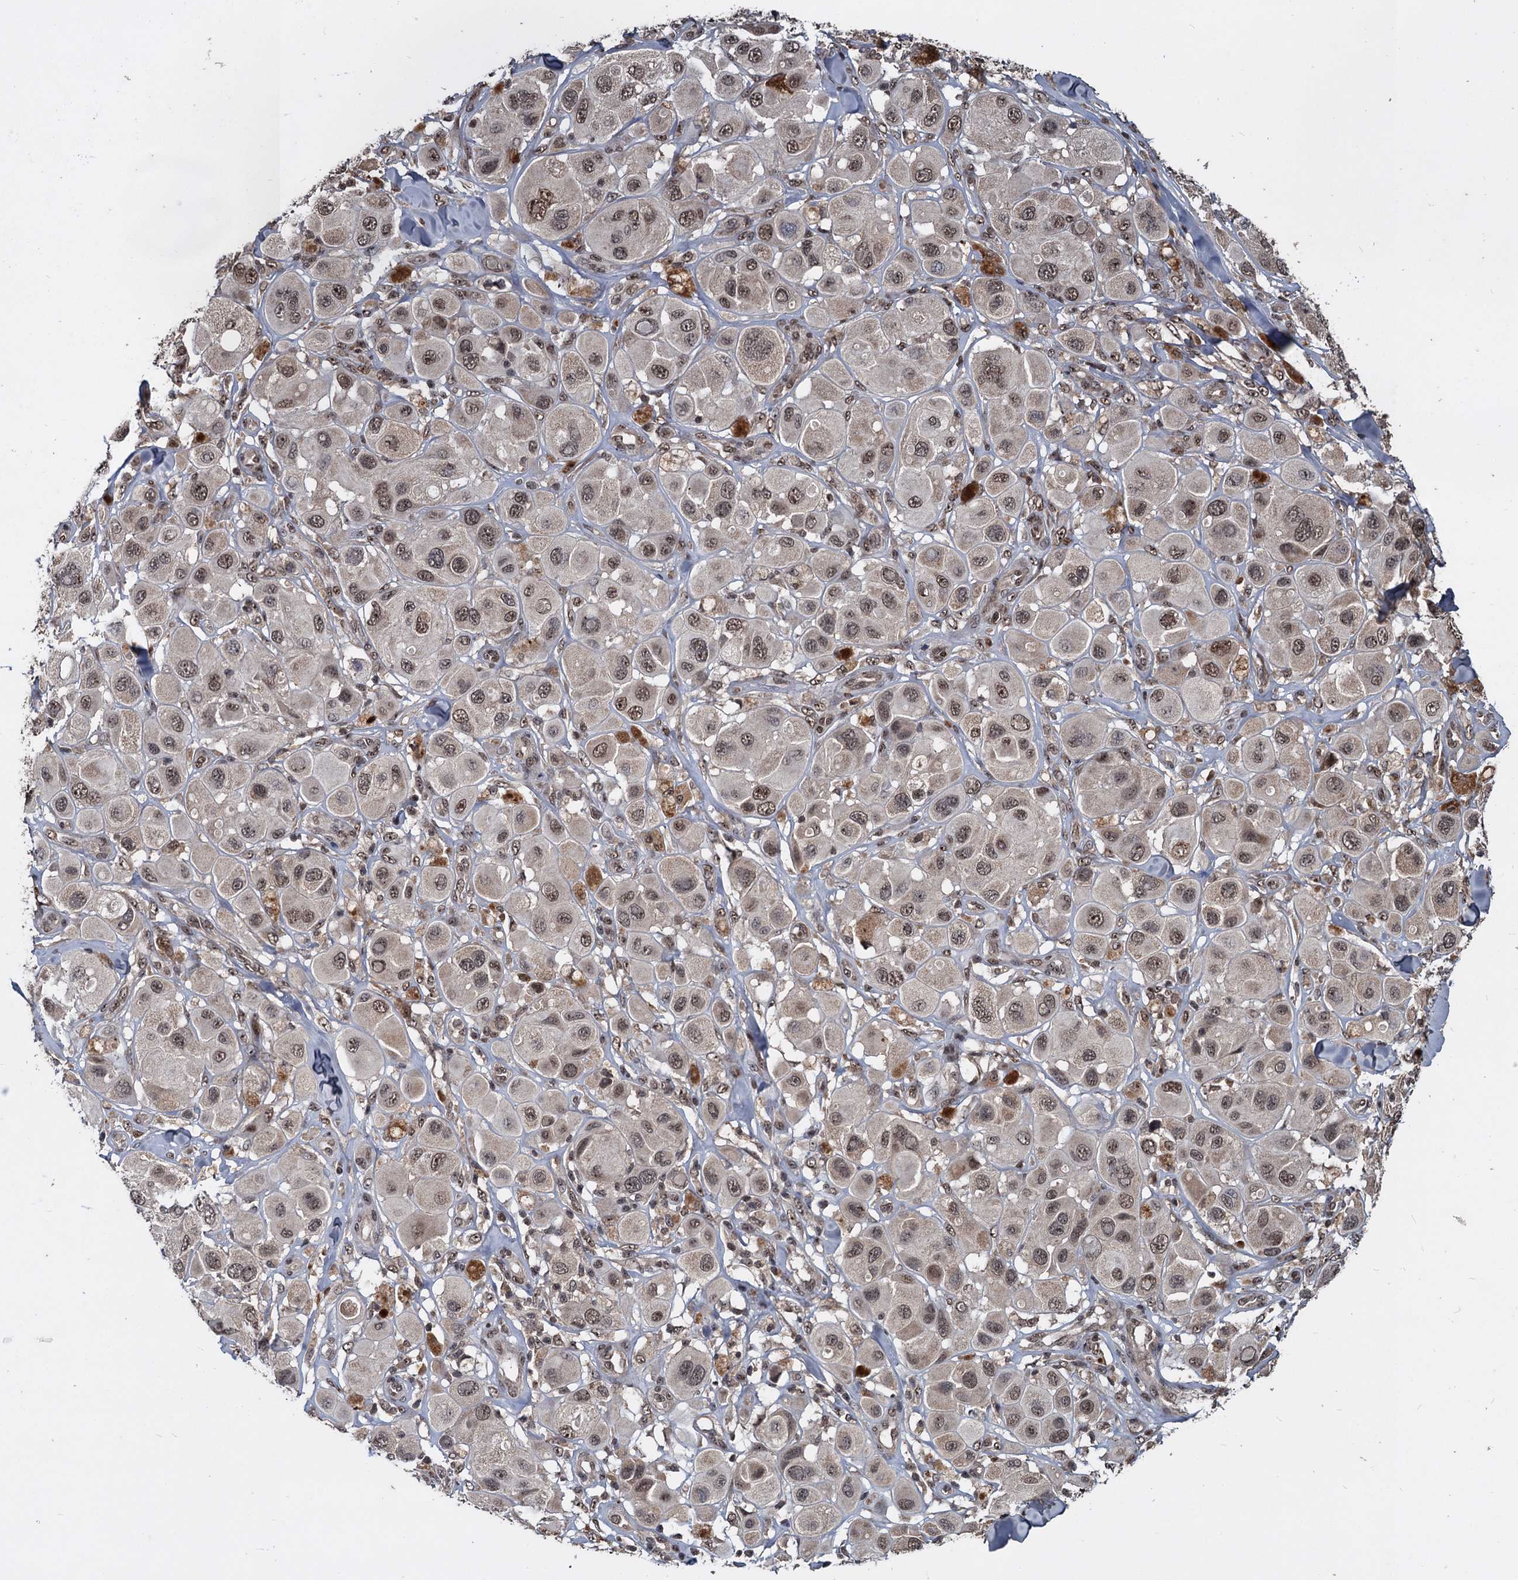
{"staining": {"intensity": "moderate", "quantity": ">75%", "location": "nuclear"}, "tissue": "melanoma", "cell_type": "Tumor cells", "image_type": "cancer", "snomed": [{"axis": "morphology", "description": "Malignant melanoma, Metastatic site"}, {"axis": "topography", "description": "Skin"}], "caption": "Immunohistochemical staining of human malignant melanoma (metastatic site) reveals medium levels of moderate nuclear positivity in approximately >75% of tumor cells.", "gene": "FAM216B", "patient": {"sex": "male", "age": 41}}